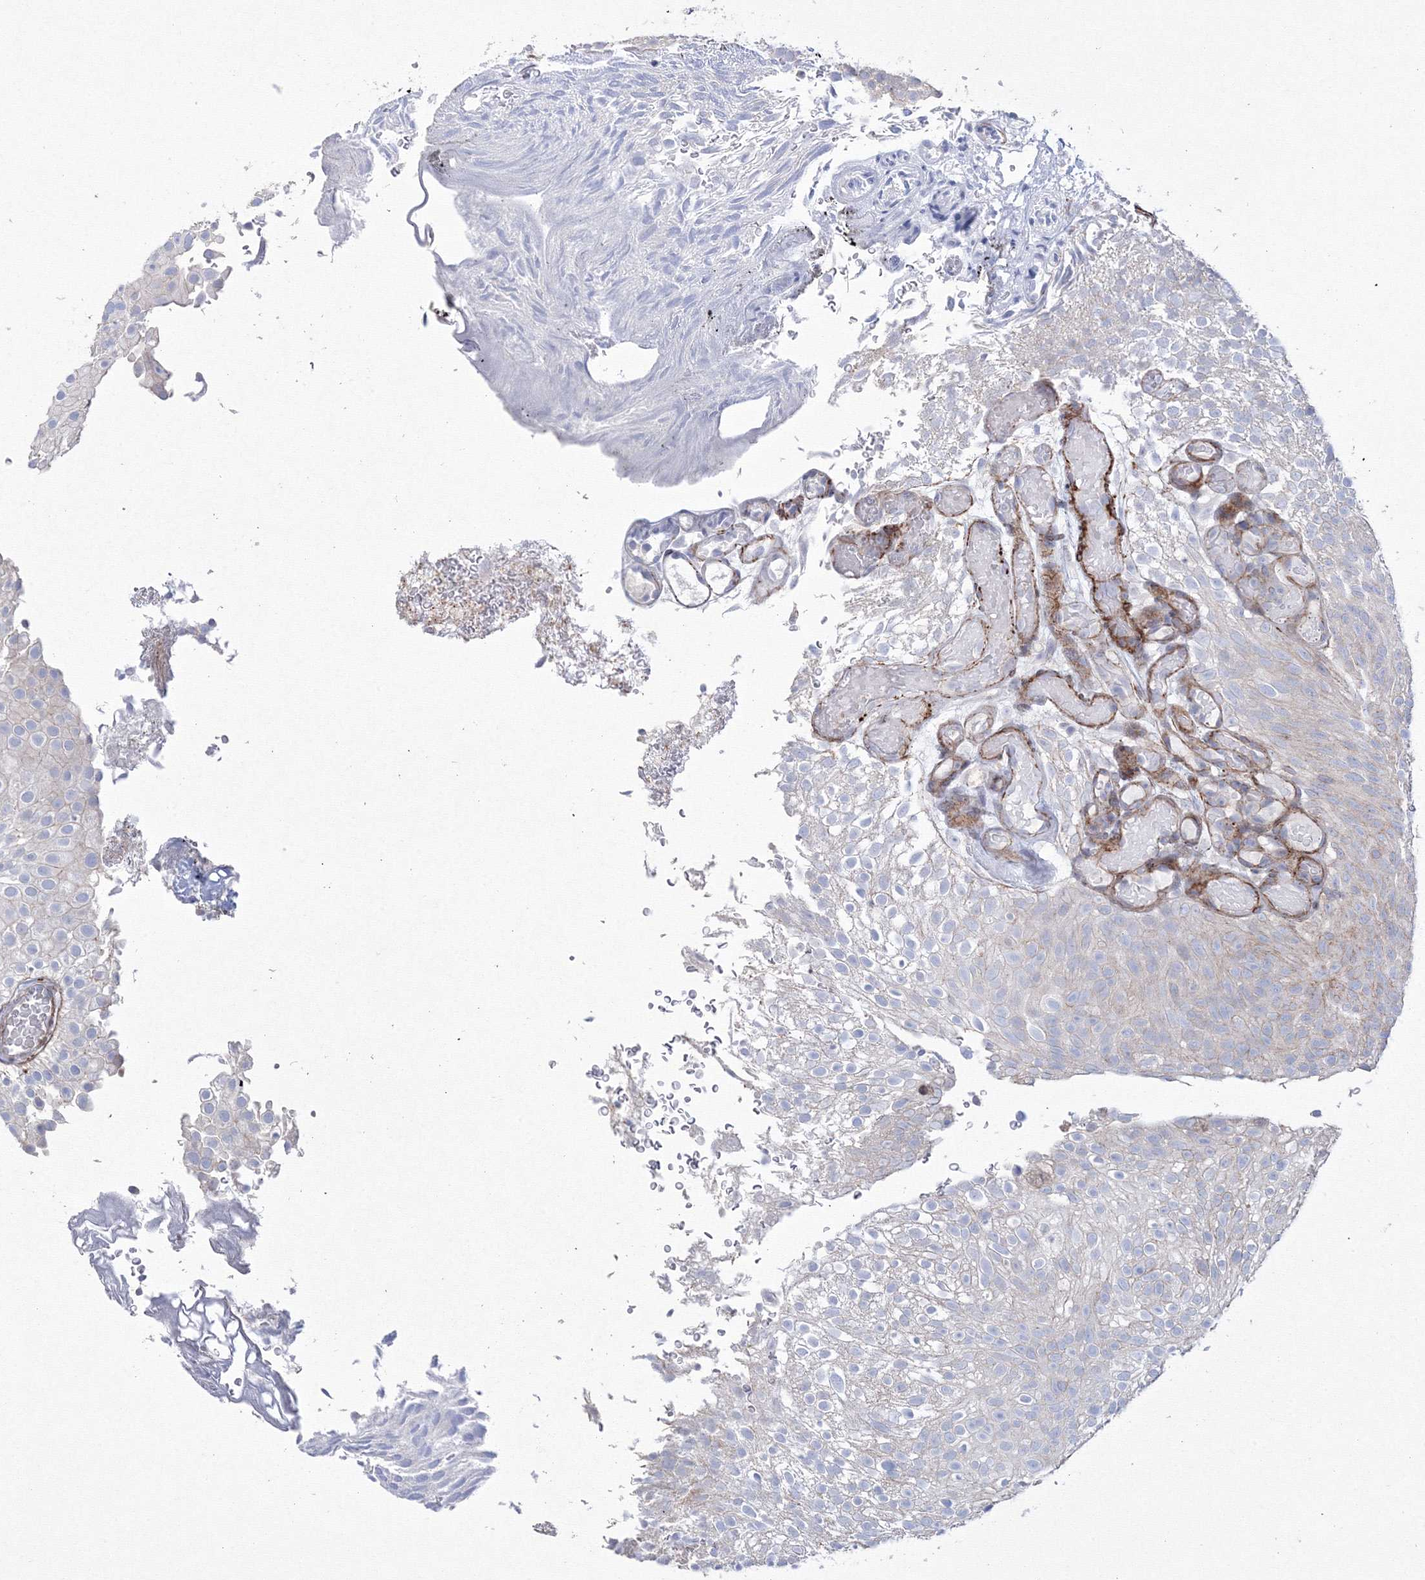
{"staining": {"intensity": "negative", "quantity": "none", "location": "none"}, "tissue": "urothelial cancer", "cell_type": "Tumor cells", "image_type": "cancer", "snomed": [{"axis": "morphology", "description": "Urothelial carcinoma, Low grade"}, {"axis": "topography", "description": "Urinary bladder"}], "caption": "This is a micrograph of IHC staining of urothelial carcinoma (low-grade), which shows no expression in tumor cells.", "gene": "GPR82", "patient": {"sex": "male", "age": 78}}